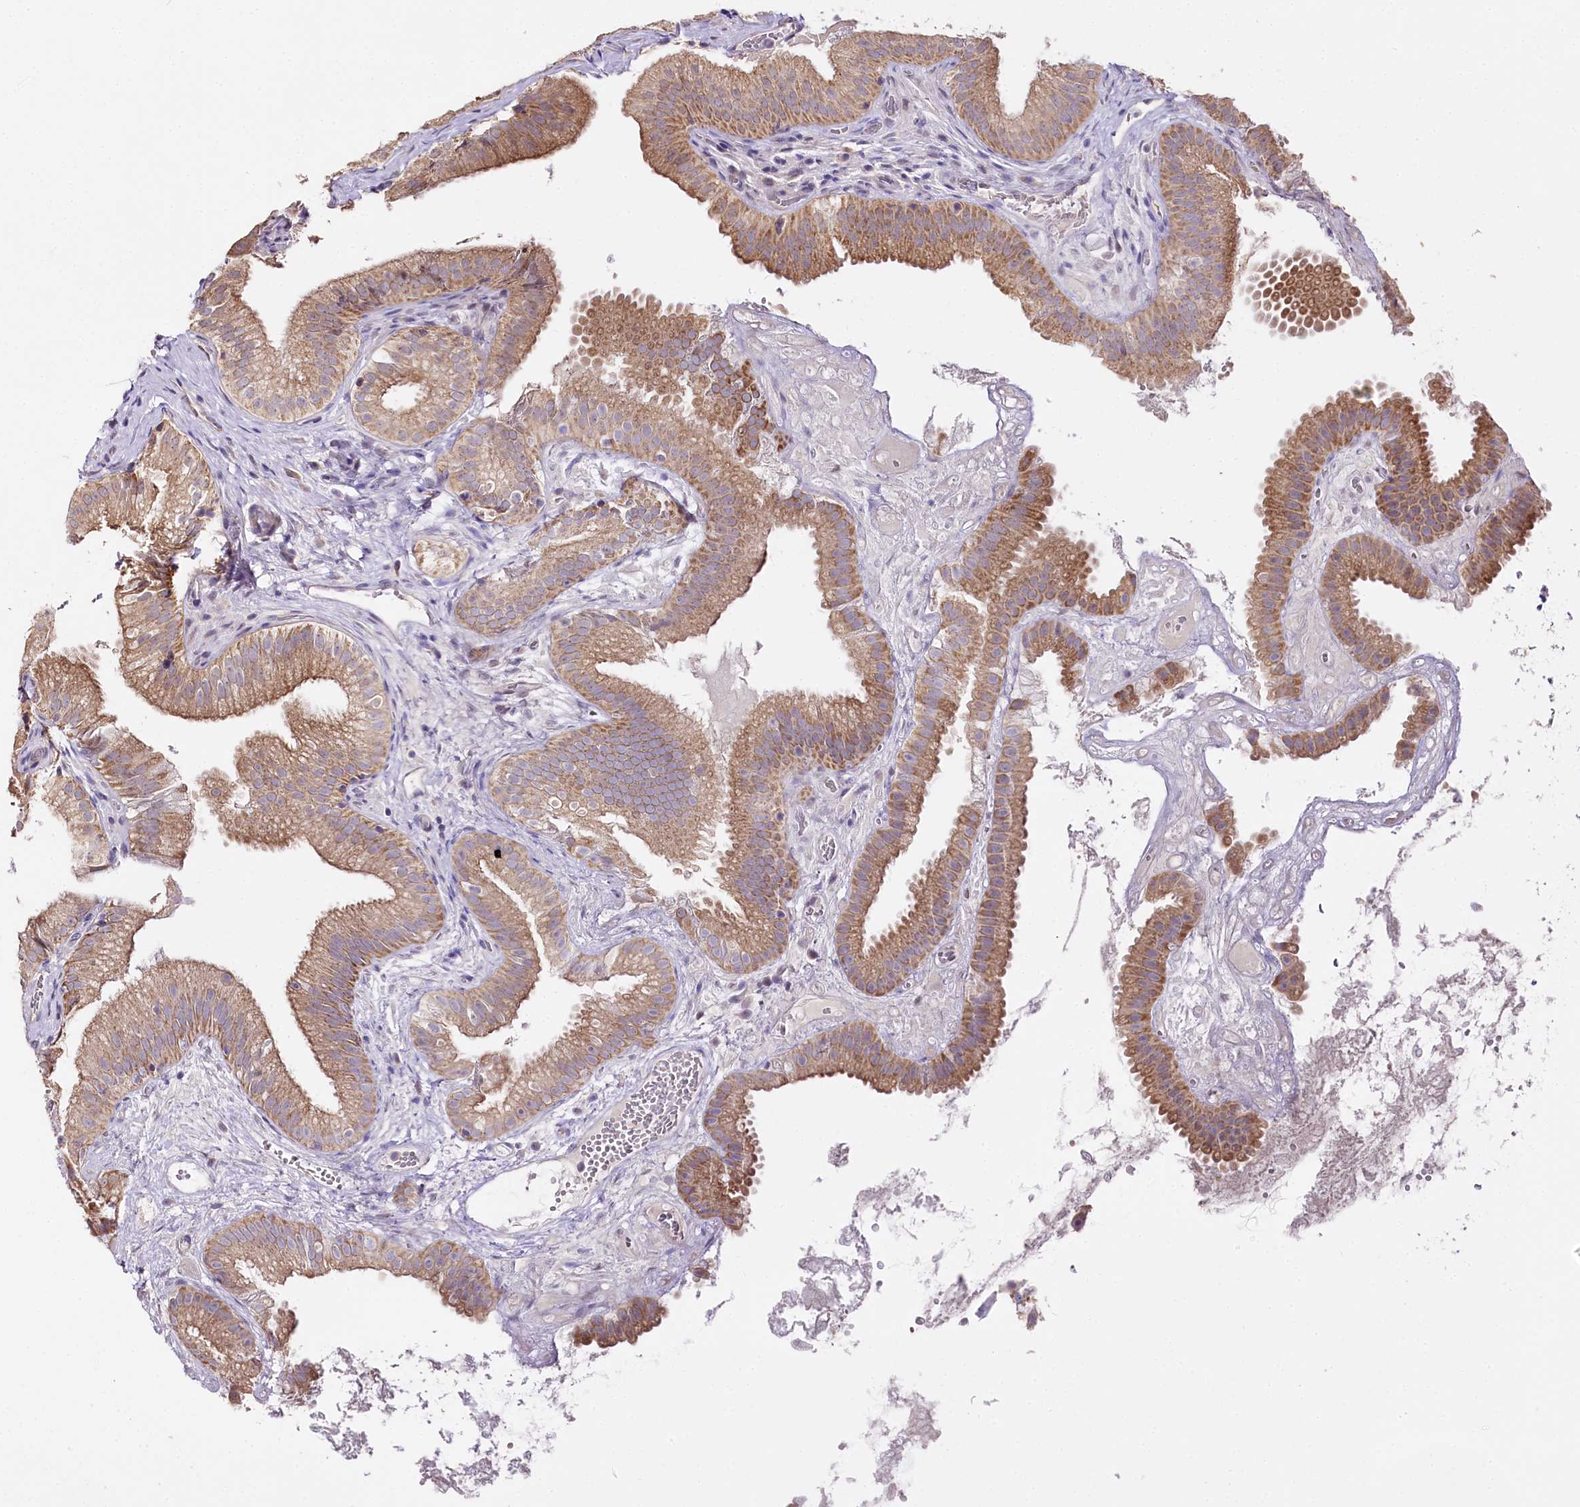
{"staining": {"intensity": "moderate", "quantity": ">75%", "location": "cytoplasmic/membranous"}, "tissue": "gallbladder", "cell_type": "Glandular cells", "image_type": "normal", "snomed": [{"axis": "morphology", "description": "Normal tissue, NOS"}, {"axis": "topography", "description": "Gallbladder"}], "caption": "Human gallbladder stained for a protein (brown) demonstrates moderate cytoplasmic/membranous positive positivity in approximately >75% of glandular cells.", "gene": "ZNF226", "patient": {"sex": "female", "age": 30}}